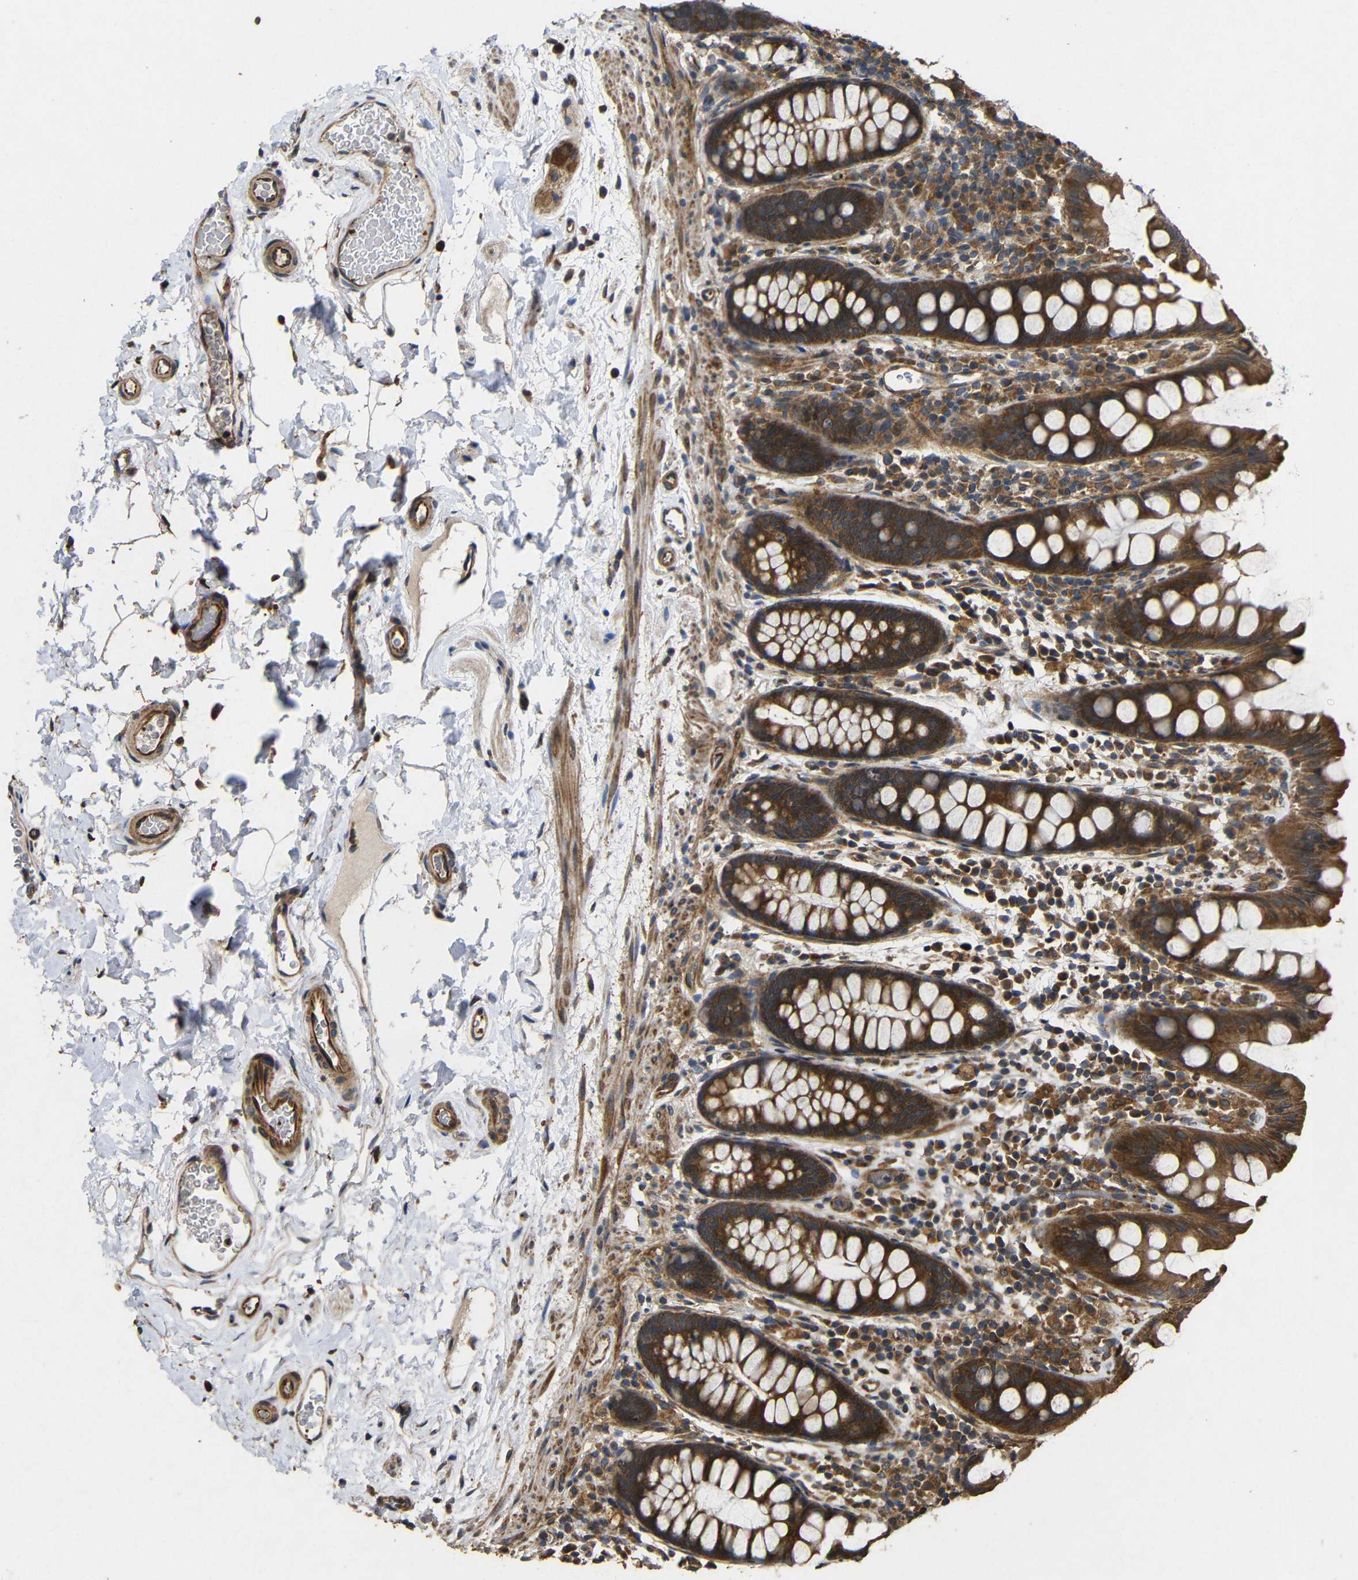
{"staining": {"intensity": "strong", "quantity": ">75%", "location": "cytoplasmic/membranous"}, "tissue": "colon", "cell_type": "Endothelial cells", "image_type": "normal", "snomed": [{"axis": "morphology", "description": "Normal tissue, NOS"}, {"axis": "topography", "description": "Colon"}], "caption": "Strong cytoplasmic/membranous positivity is appreciated in about >75% of endothelial cells in benign colon. The protein of interest is shown in brown color, while the nuclei are stained blue.", "gene": "EIF2S1", "patient": {"sex": "female", "age": 80}}